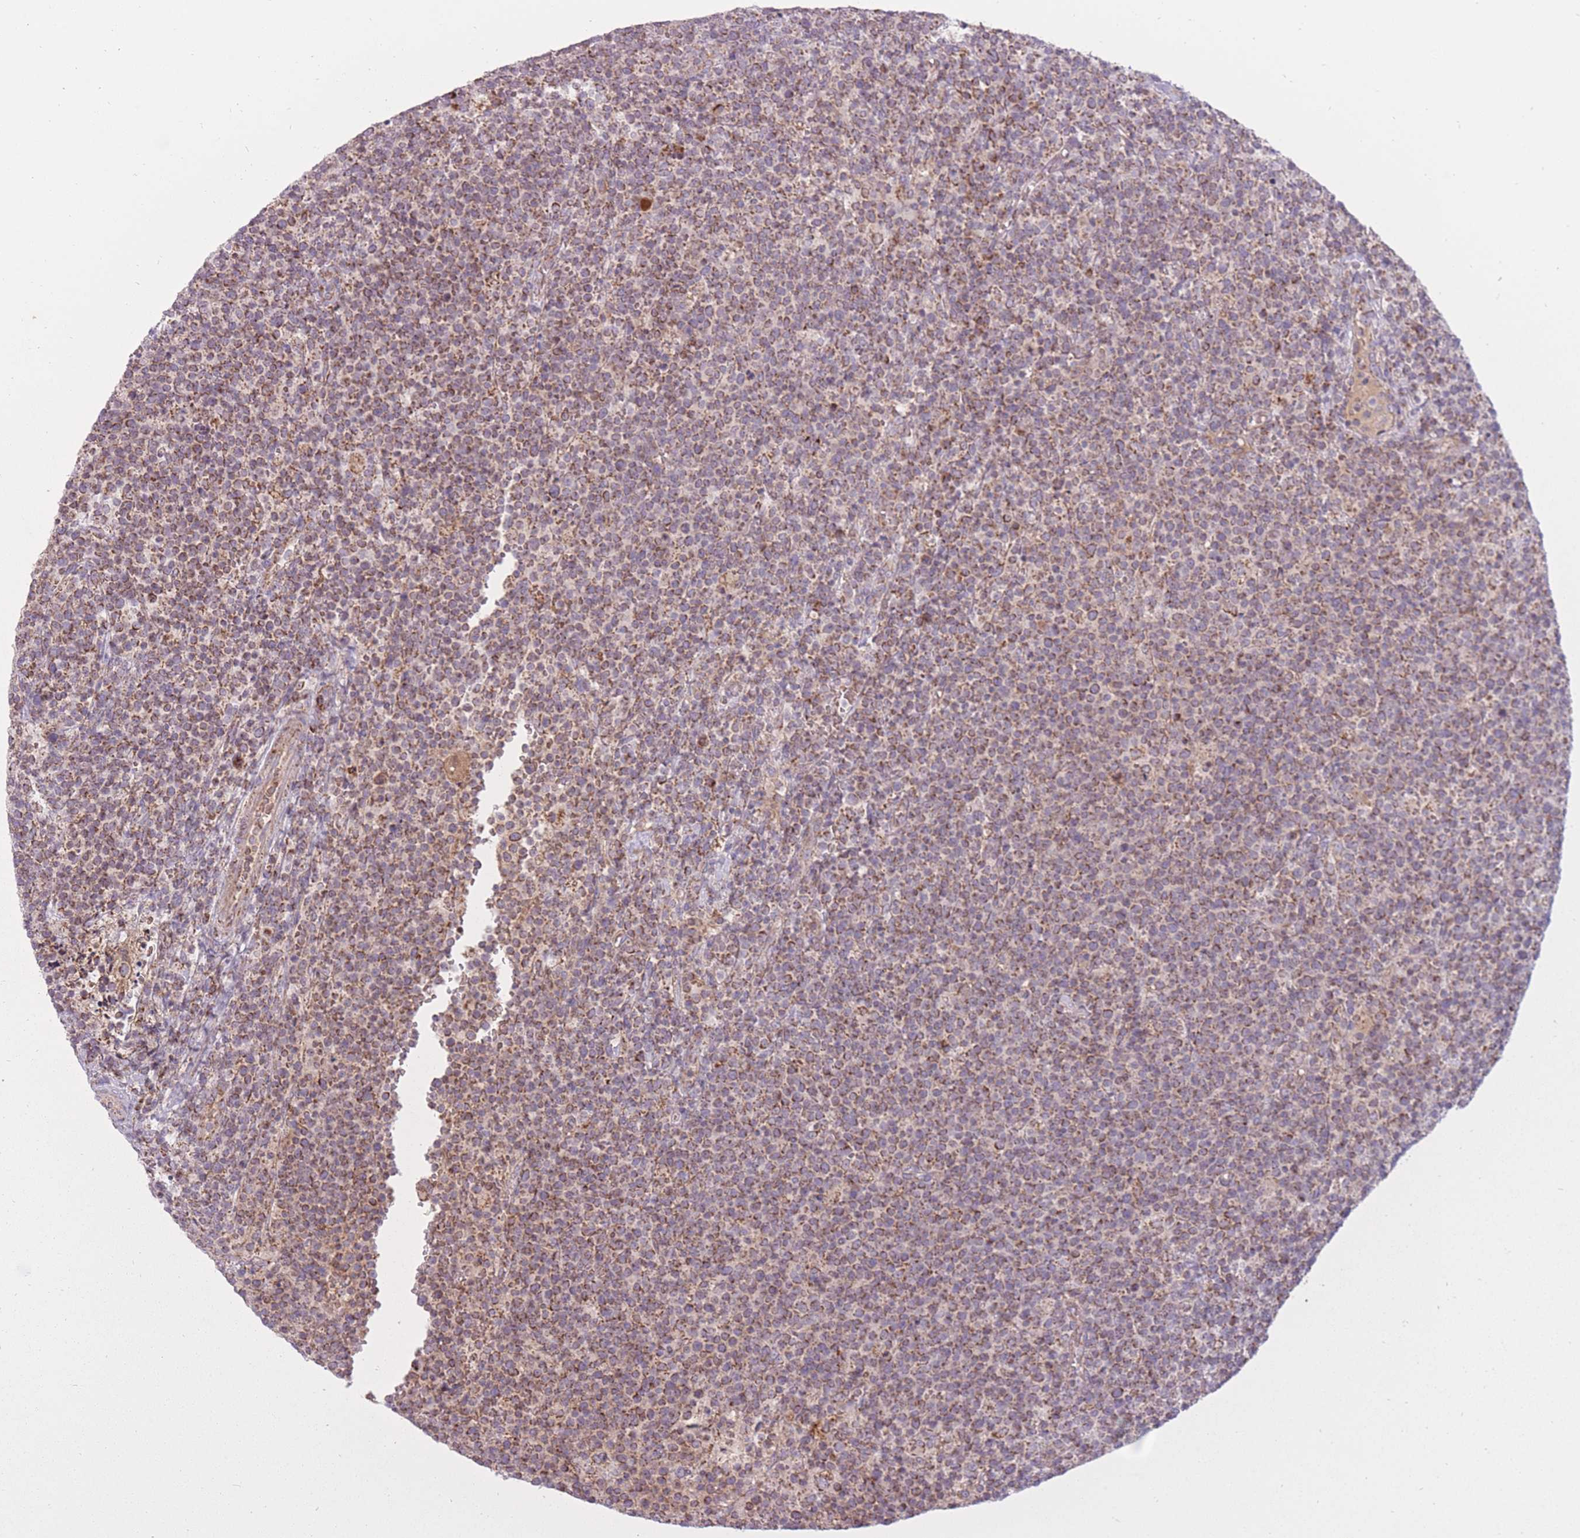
{"staining": {"intensity": "moderate", "quantity": ">75%", "location": "cytoplasmic/membranous"}, "tissue": "lymphoma", "cell_type": "Tumor cells", "image_type": "cancer", "snomed": [{"axis": "morphology", "description": "Malignant lymphoma, non-Hodgkin's type, High grade"}, {"axis": "topography", "description": "Lymph node"}], "caption": "Lymphoma stained with a brown dye shows moderate cytoplasmic/membranous positive positivity in about >75% of tumor cells.", "gene": "LIN7C", "patient": {"sex": "male", "age": 61}}